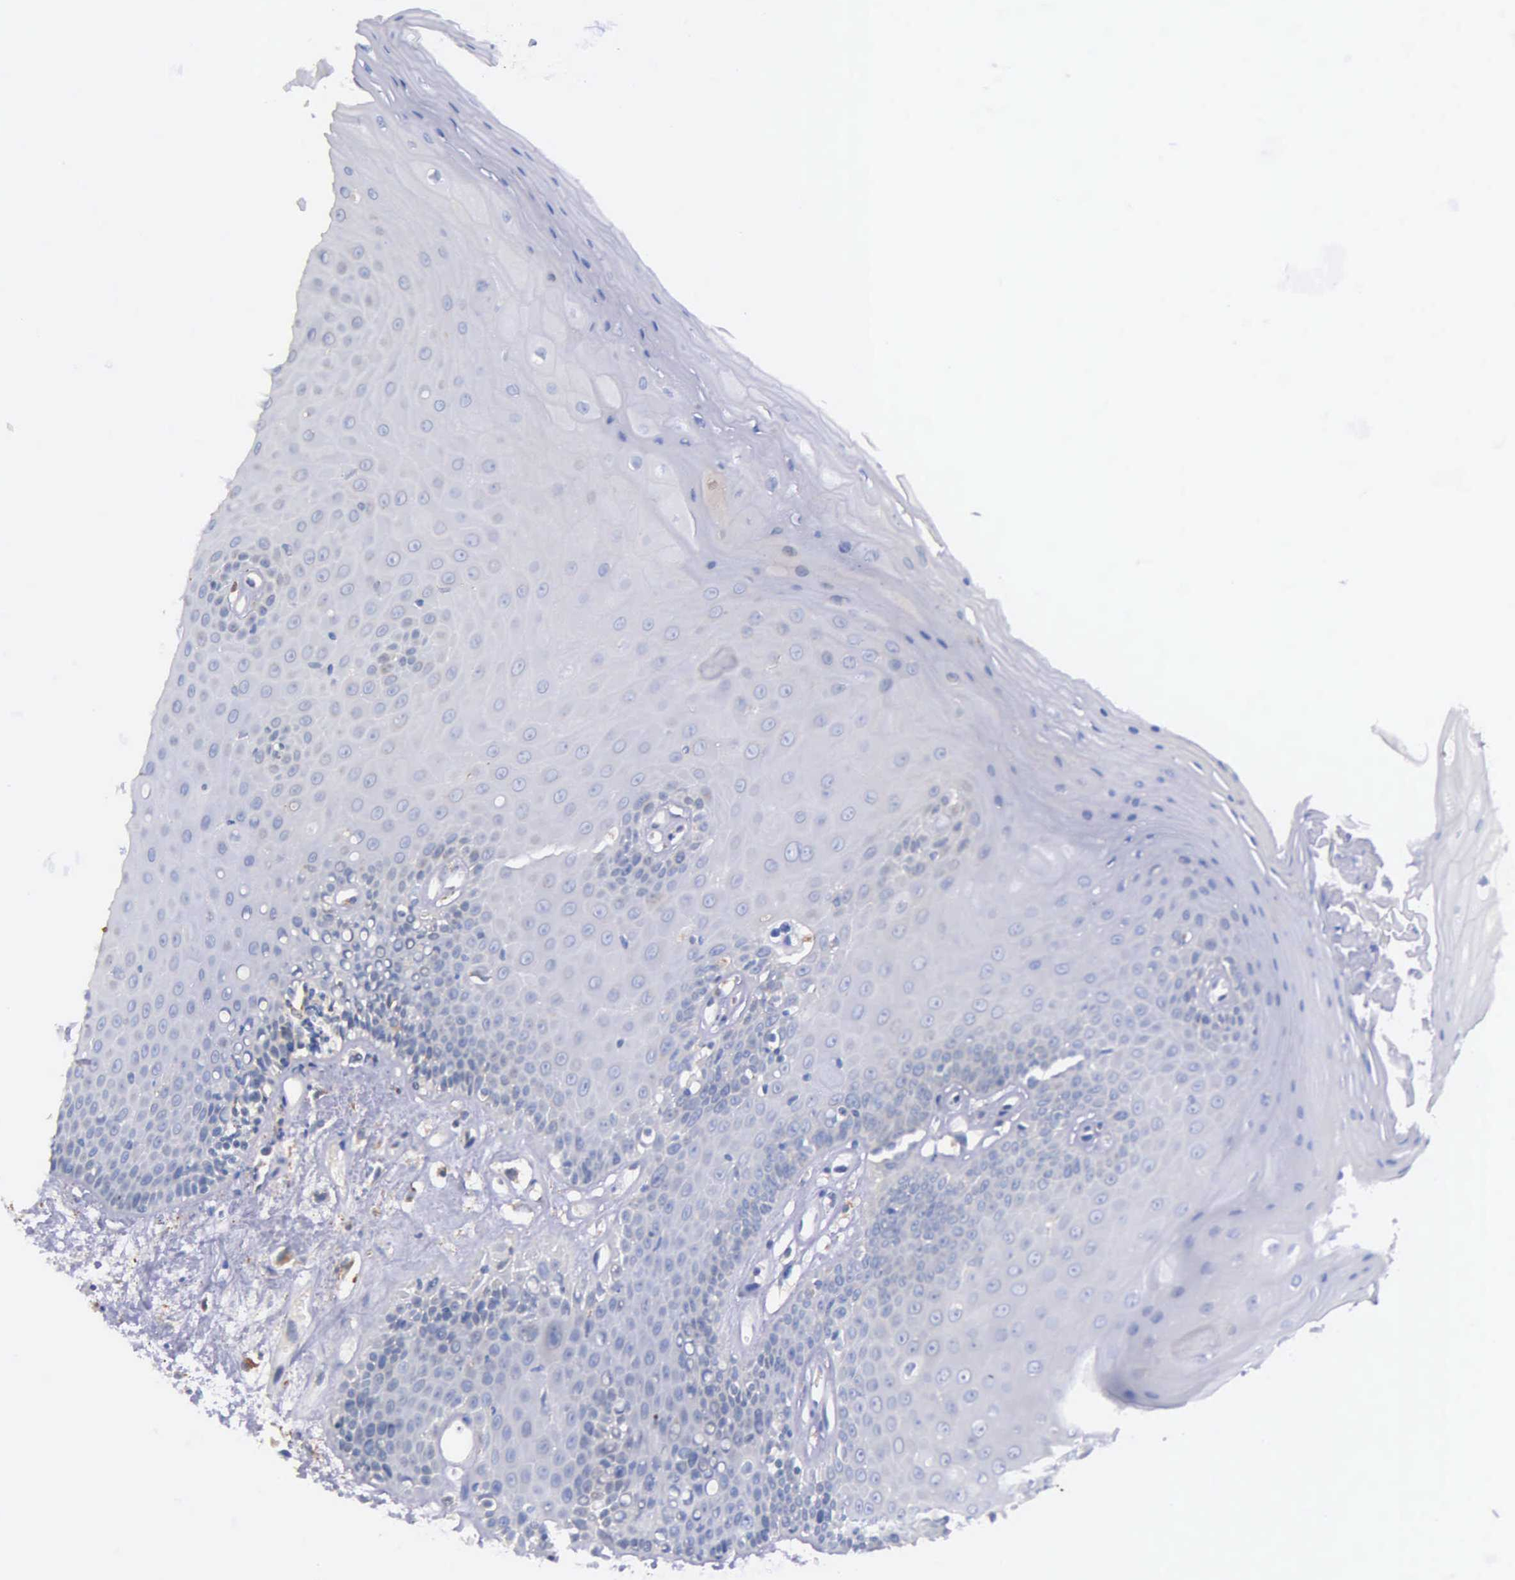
{"staining": {"intensity": "negative", "quantity": "none", "location": "none"}, "tissue": "oral mucosa", "cell_type": "Squamous epithelial cells", "image_type": "normal", "snomed": [{"axis": "morphology", "description": "Normal tissue, NOS"}, {"axis": "topography", "description": "Oral tissue"}], "caption": "An immunohistochemistry (IHC) image of normal oral mucosa is shown. There is no staining in squamous epithelial cells of oral mucosa.", "gene": "ZC3H12B", "patient": {"sex": "female", "age": 79}}